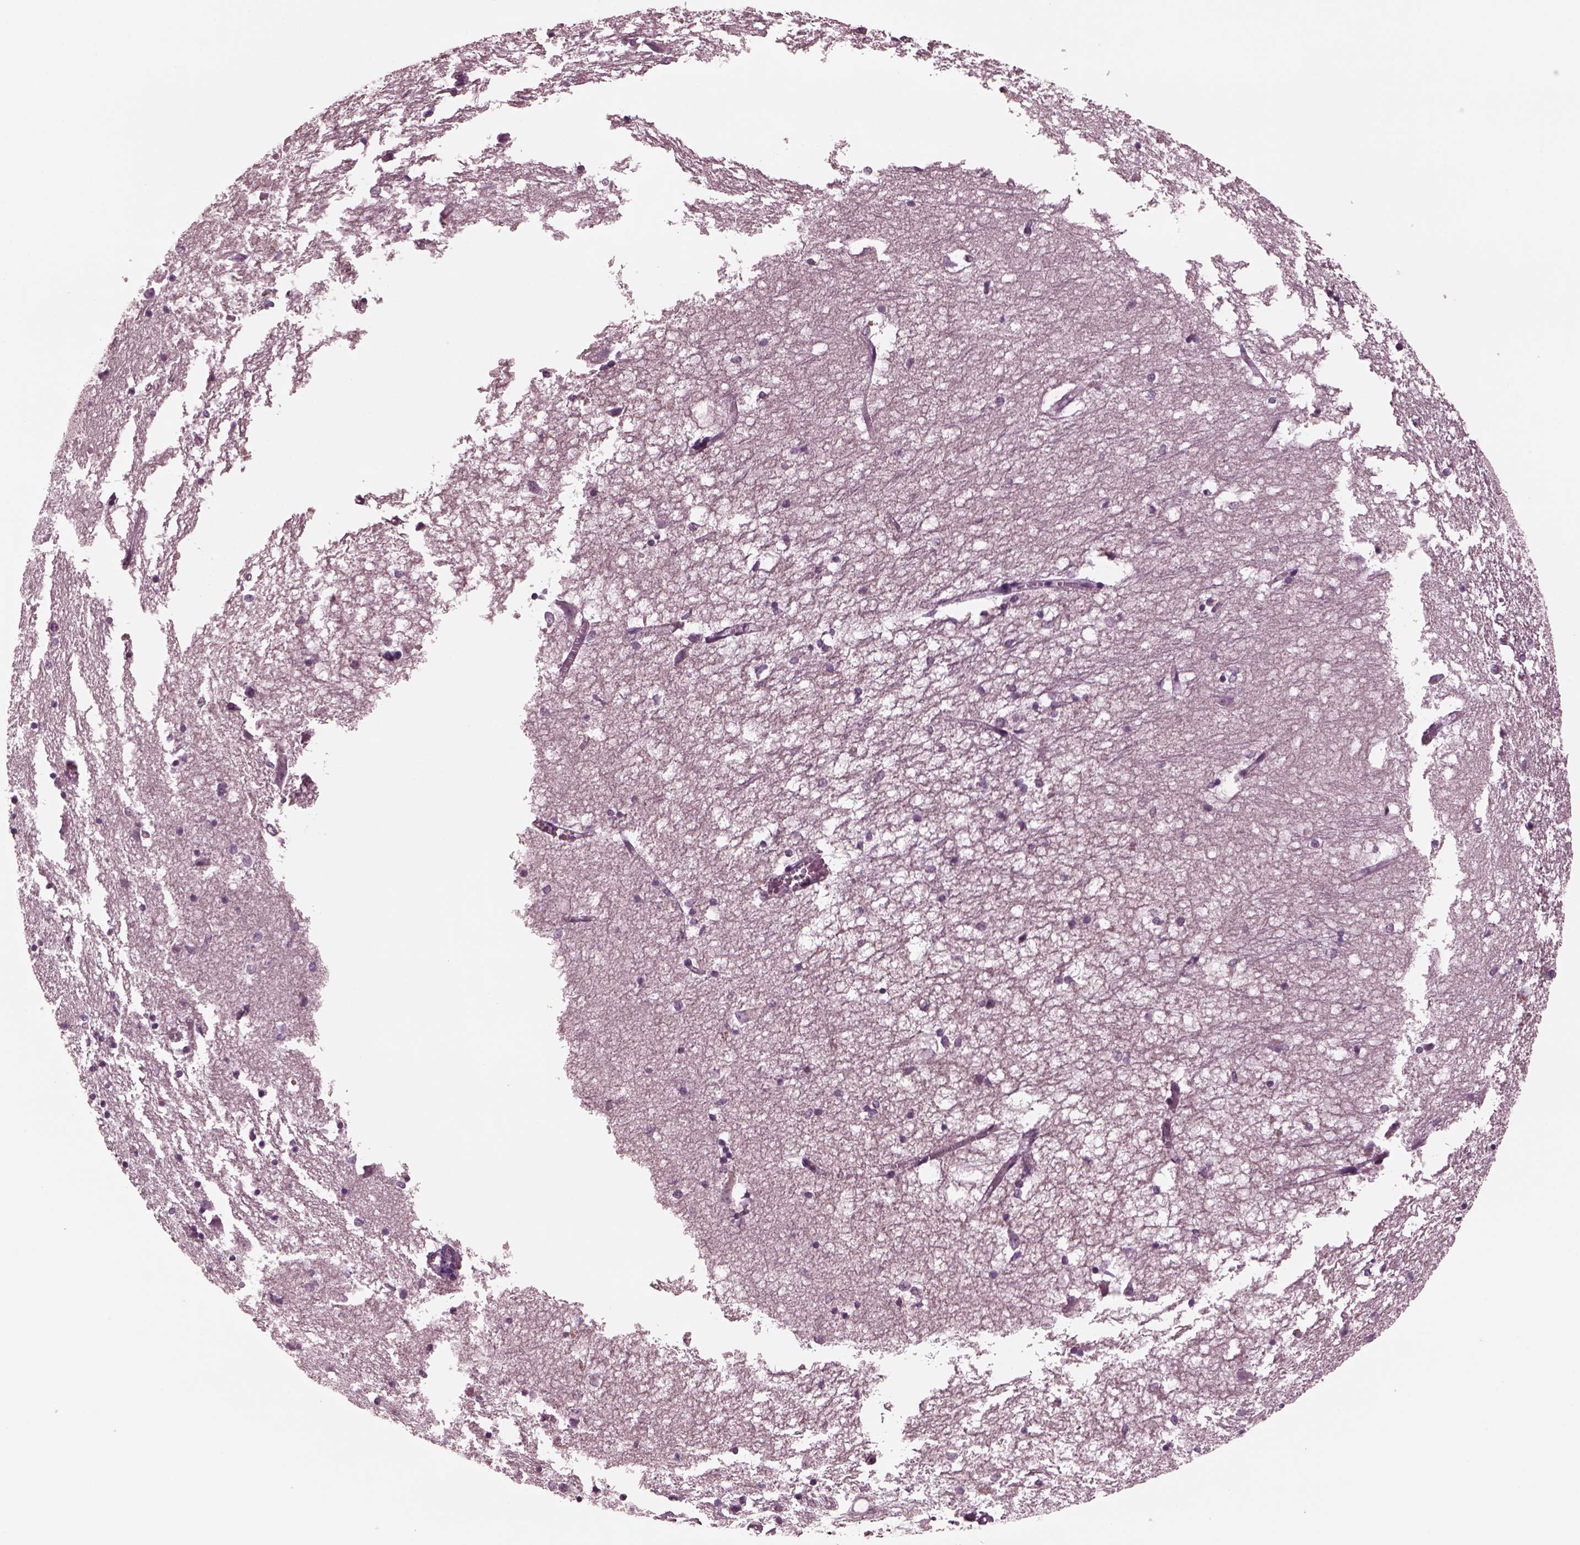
{"staining": {"intensity": "negative", "quantity": "none", "location": "none"}, "tissue": "hippocampus", "cell_type": "Glial cells", "image_type": "normal", "snomed": [{"axis": "morphology", "description": "Normal tissue, NOS"}, {"axis": "topography", "description": "Lateral ventricle wall"}, {"axis": "topography", "description": "Hippocampus"}], "caption": "Protein analysis of normal hippocampus displays no significant staining in glial cells.", "gene": "CELSR3", "patient": {"sex": "female", "age": 63}}